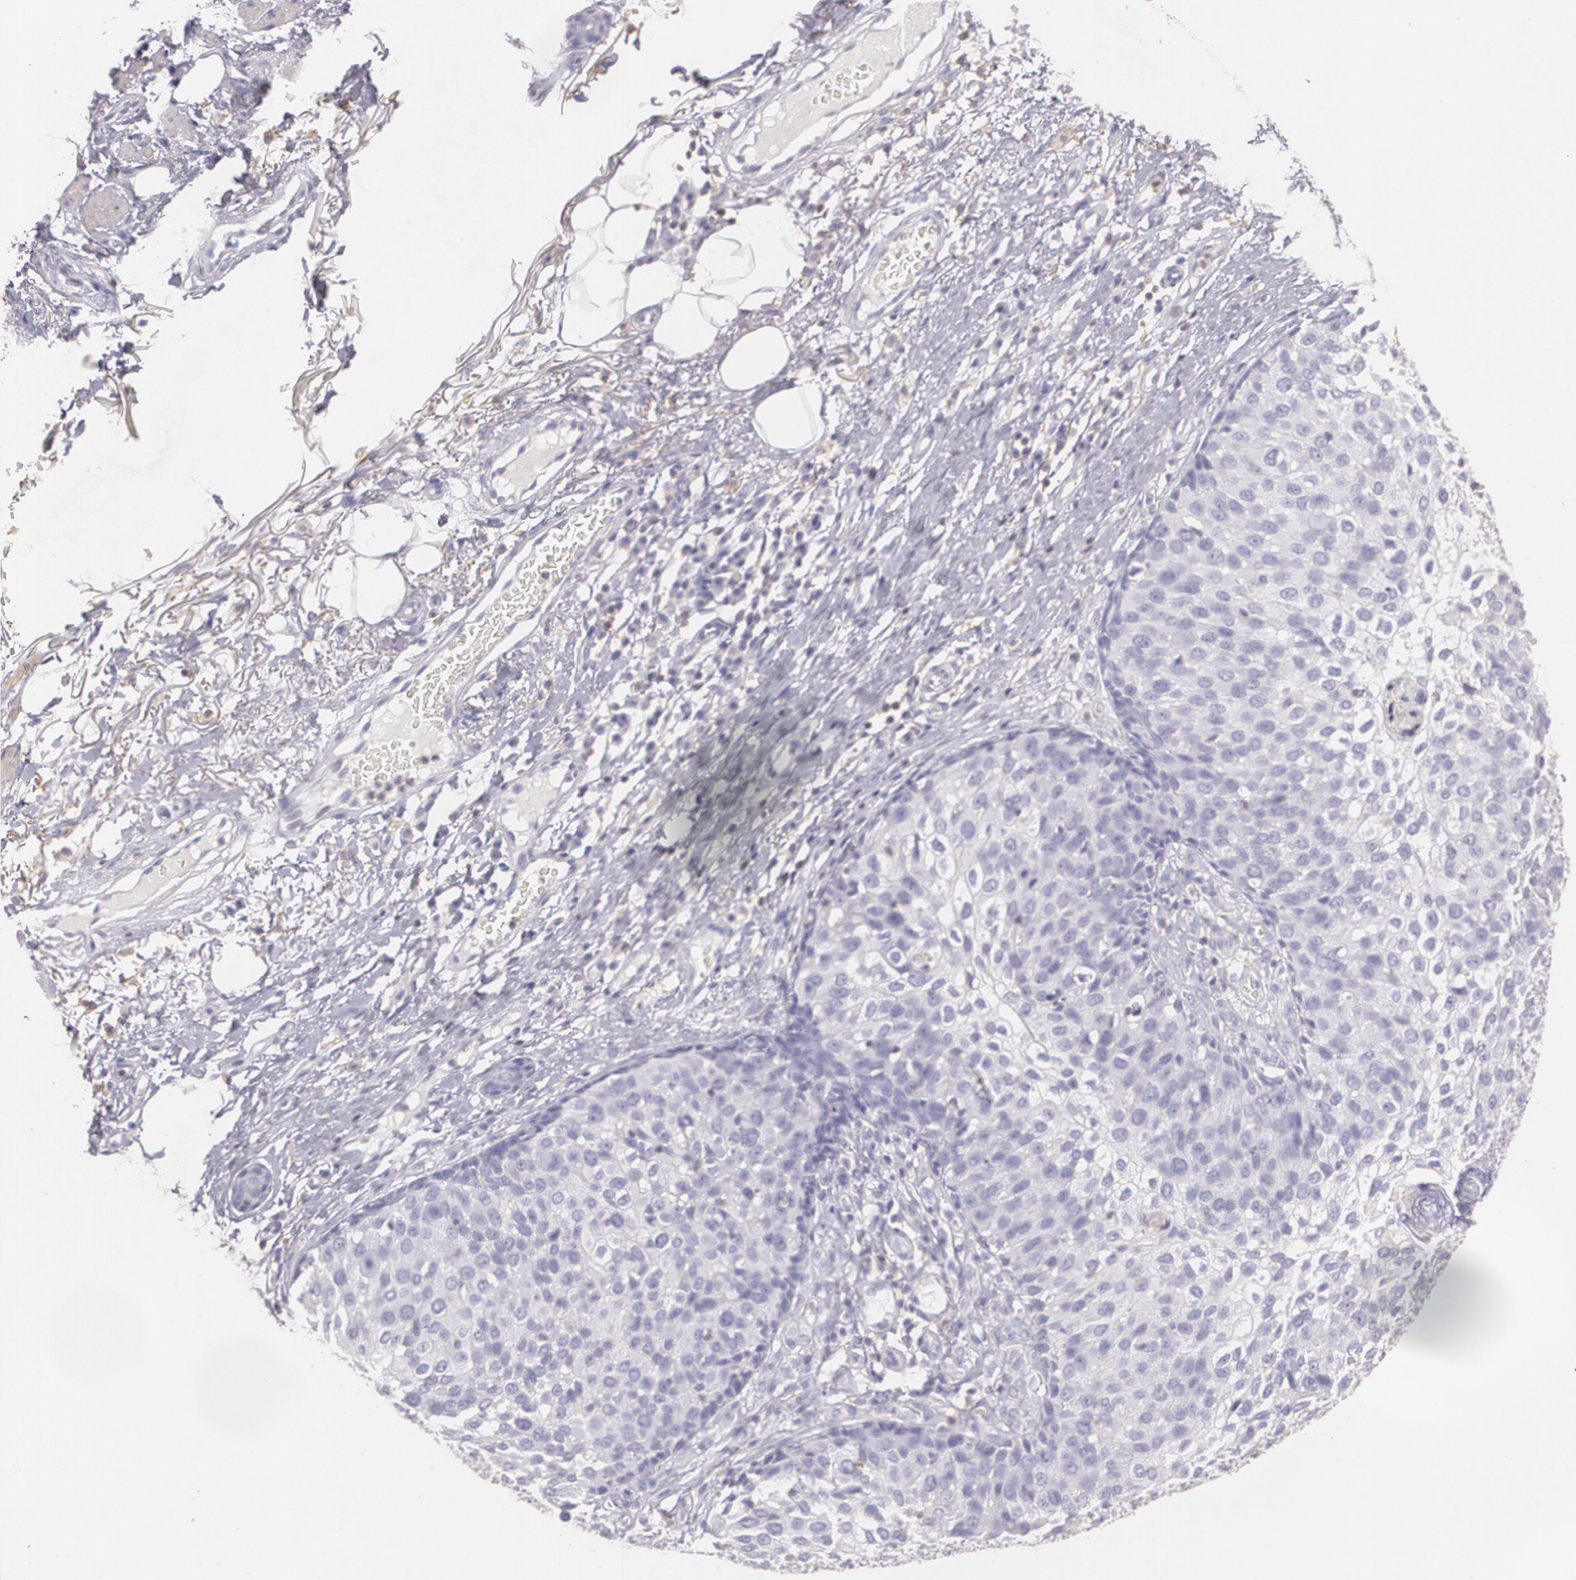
{"staining": {"intensity": "negative", "quantity": "none", "location": "none"}, "tissue": "skin cancer", "cell_type": "Tumor cells", "image_type": "cancer", "snomed": [{"axis": "morphology", "description": "Squamous cell carcinoma, NOS"}, {"axis": "topography", "description": "Skin"}], "caption": "The histopathology image reveals no significant staining in tumor cells of skin squamous cell carcinoma. Nuclei are stained in blue.", "gene": "TGFBR1", "patient": {"sex": "male", "age": 87}}